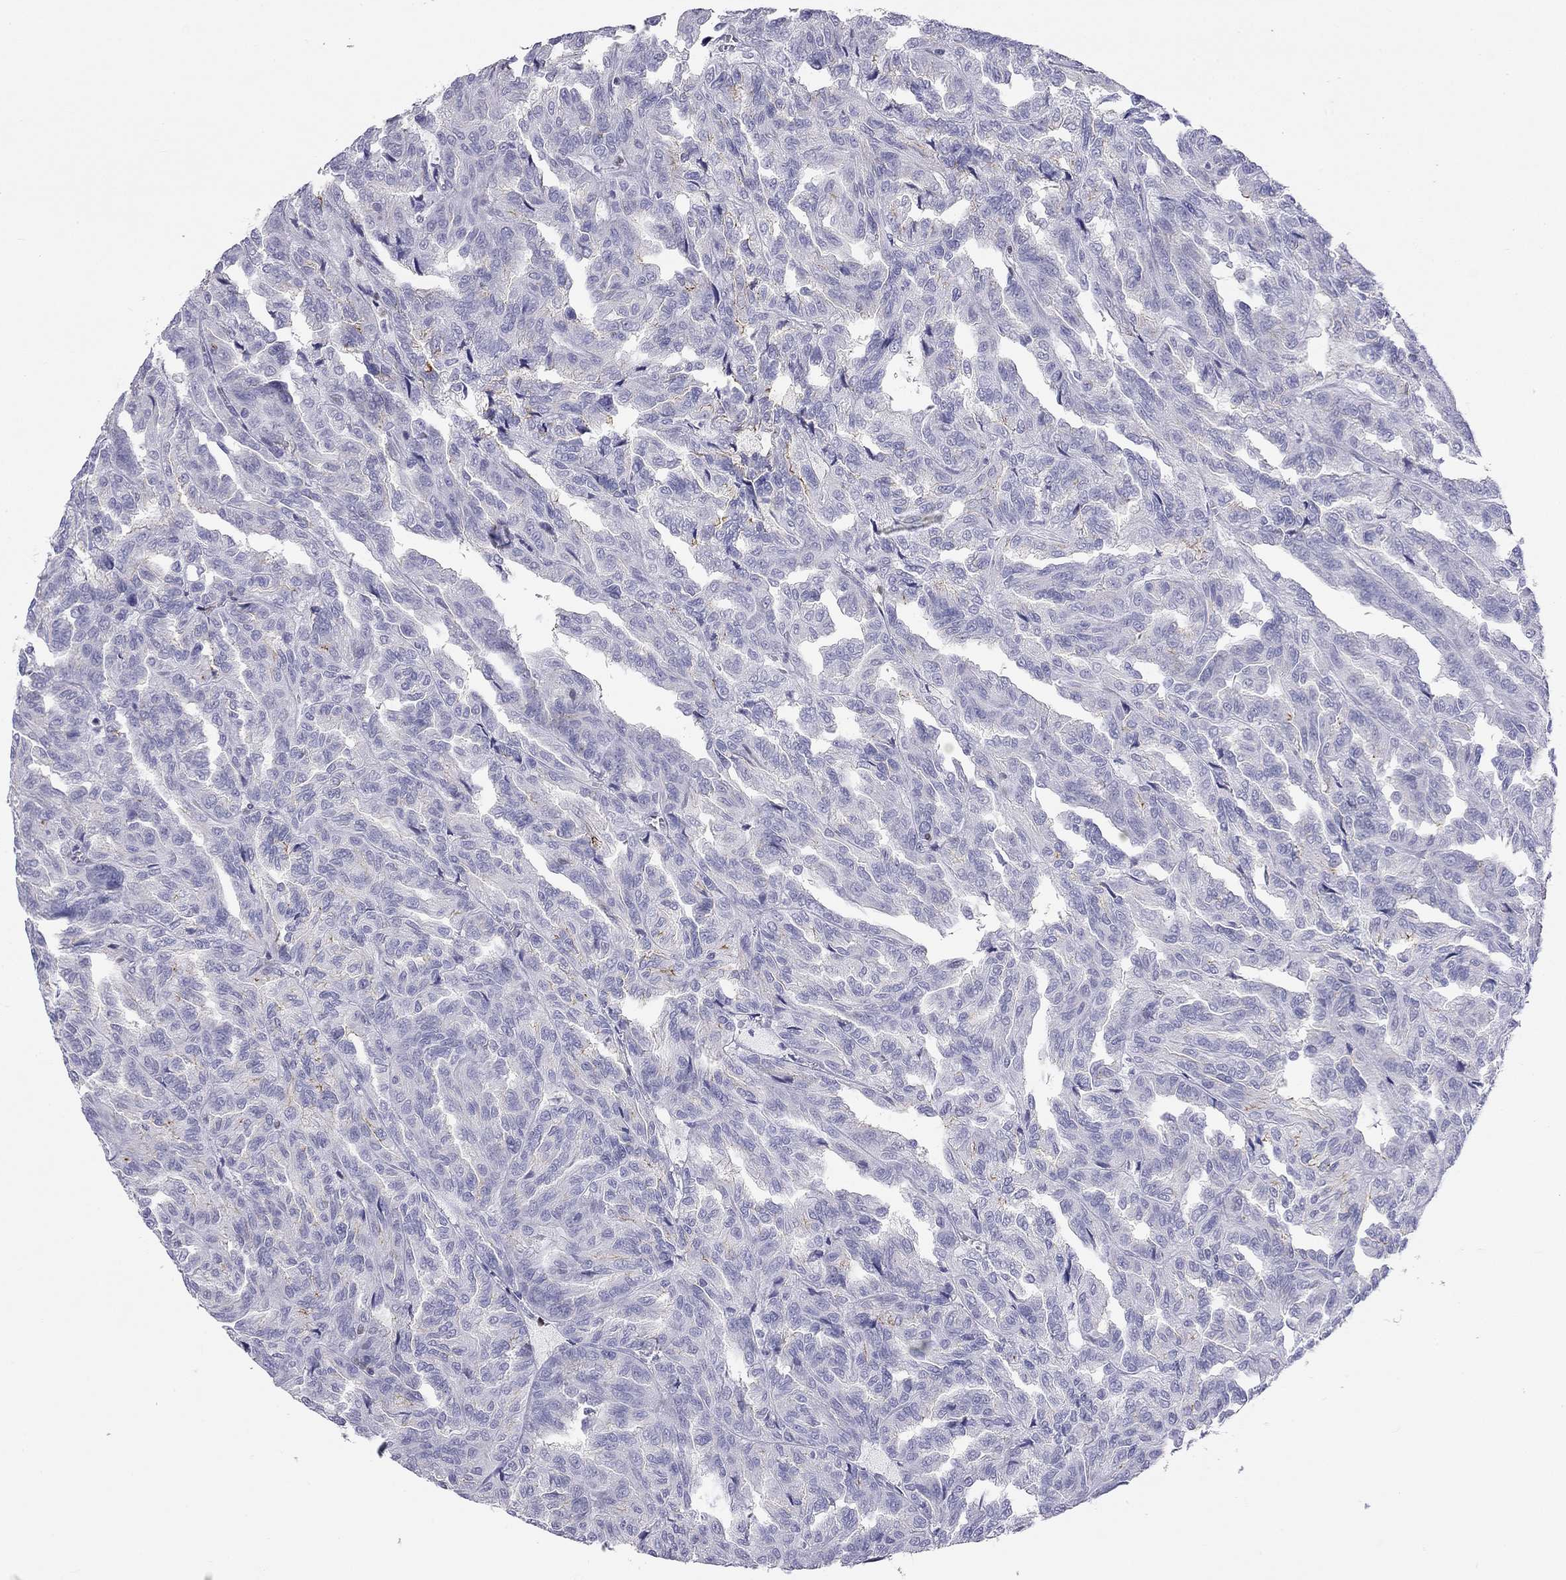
{"staining": {"intensity": "negative", "quantity": "none", "location": "none"}, "tissue": "renal cancer", "cell_type": "Tumor cells", "image_type": "cancer", "snomed": [{"axis": "morphology", "description": "Adenocarcinoma, NOS"}, {"axis": "topography", "description": "Kidney"}], "caption": "Tumor cells show no significant protein staining in renal cancer (adenocarcinoma). (Immunohistochemistry (ihc), brightfield microscopy, high magnification).", "gene": "SH2D2A", "patient": {"sex": "male", "age": 79}}